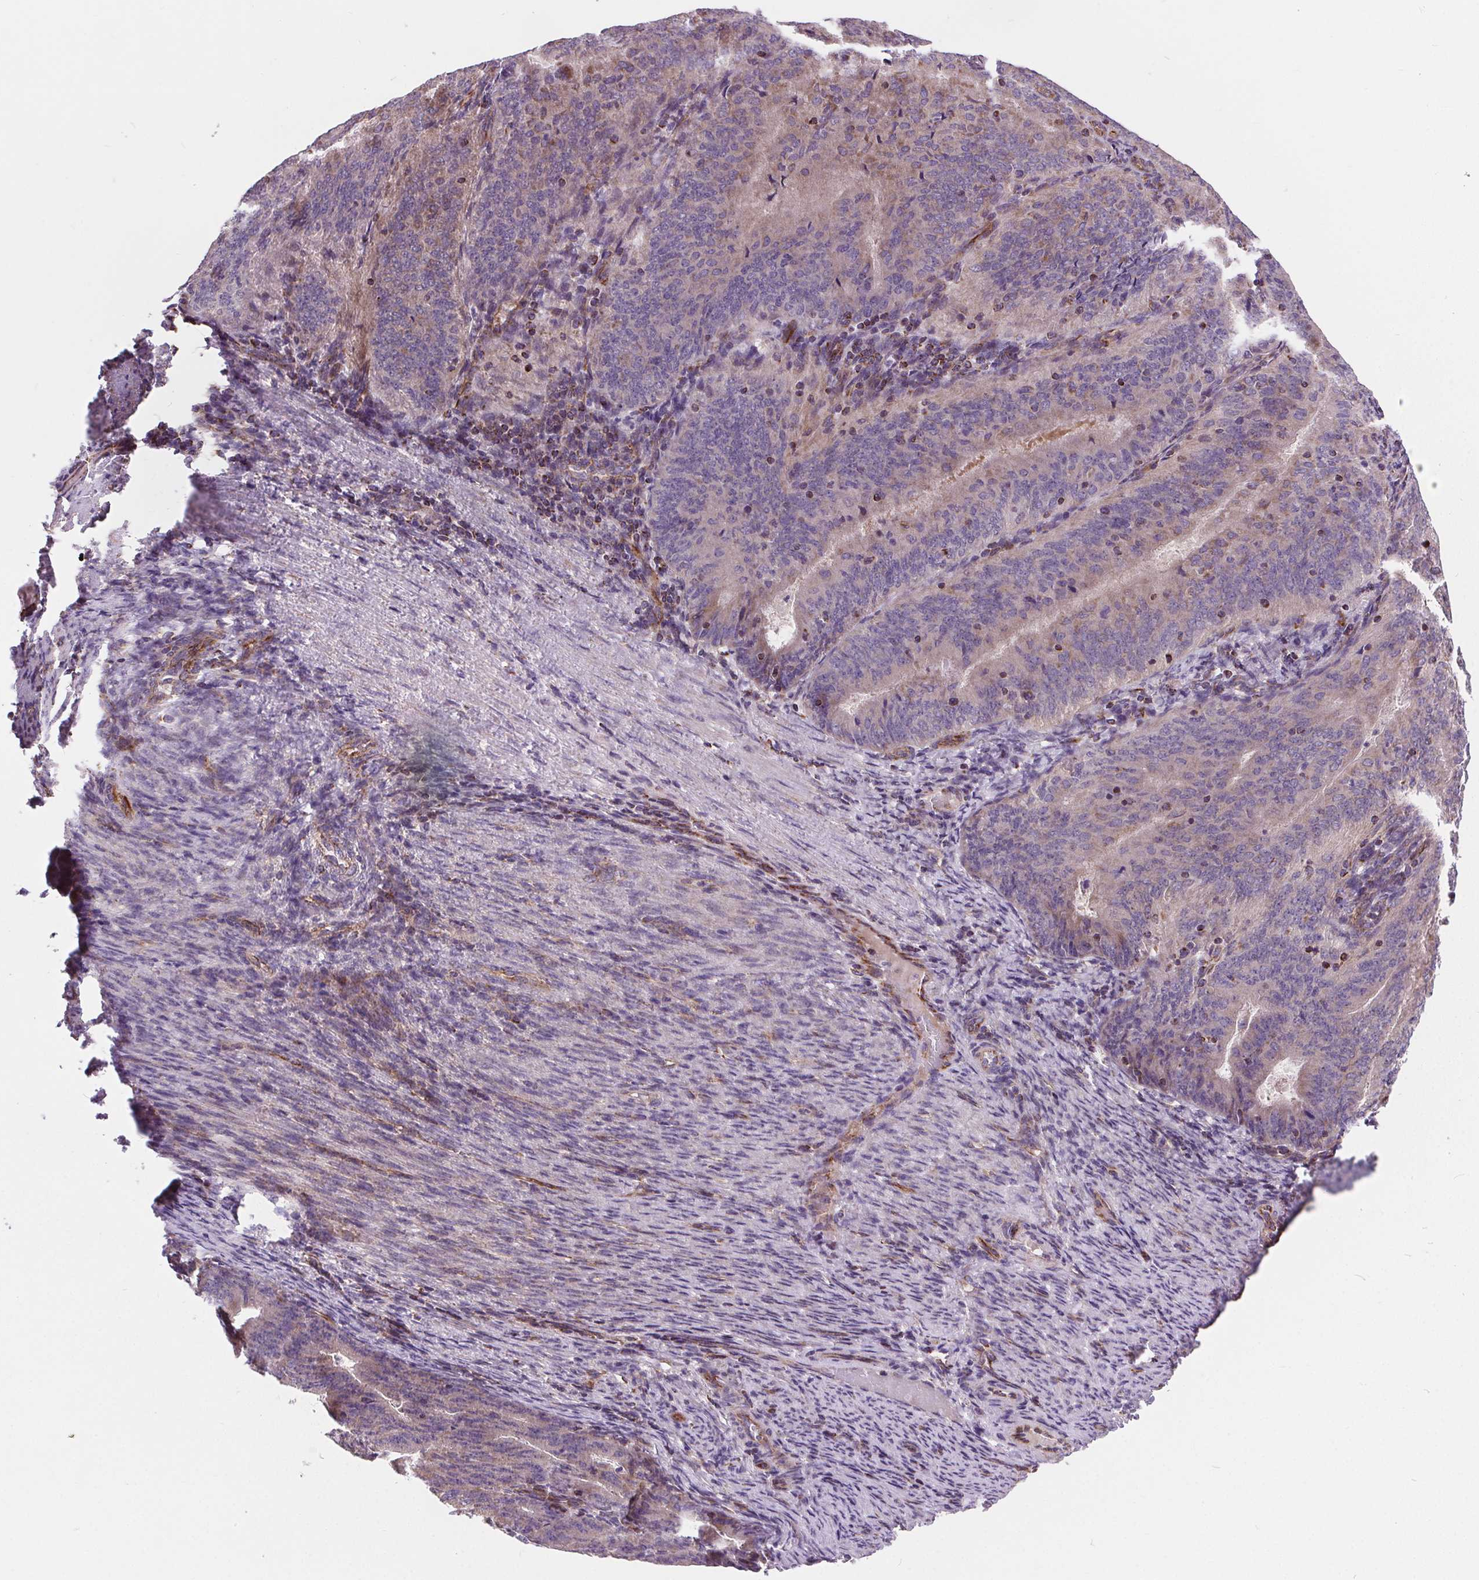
{"staining": {"intensity": "moderate", "quantity": "<25%", "location": "cytoplasmic/membranous"}, "tissue": "endometrial cancer", "cell_type": "Tumor cells", "image_type": "cancer", "snomed": [{"axis": "morphology", "description": "Adenocarcinoma, NOS"}, {"axis": "topography", "description": "Endometrium"}], "caption": "About <25% of tumor cells in endometrial adenocarcinoma demonstrate moderate cytoplasmic/membranous protein staining as visualized by brown immunohistochemical staining.", "gene": "GOLT1B", "patient": {"sex": "female", "age": 57}}